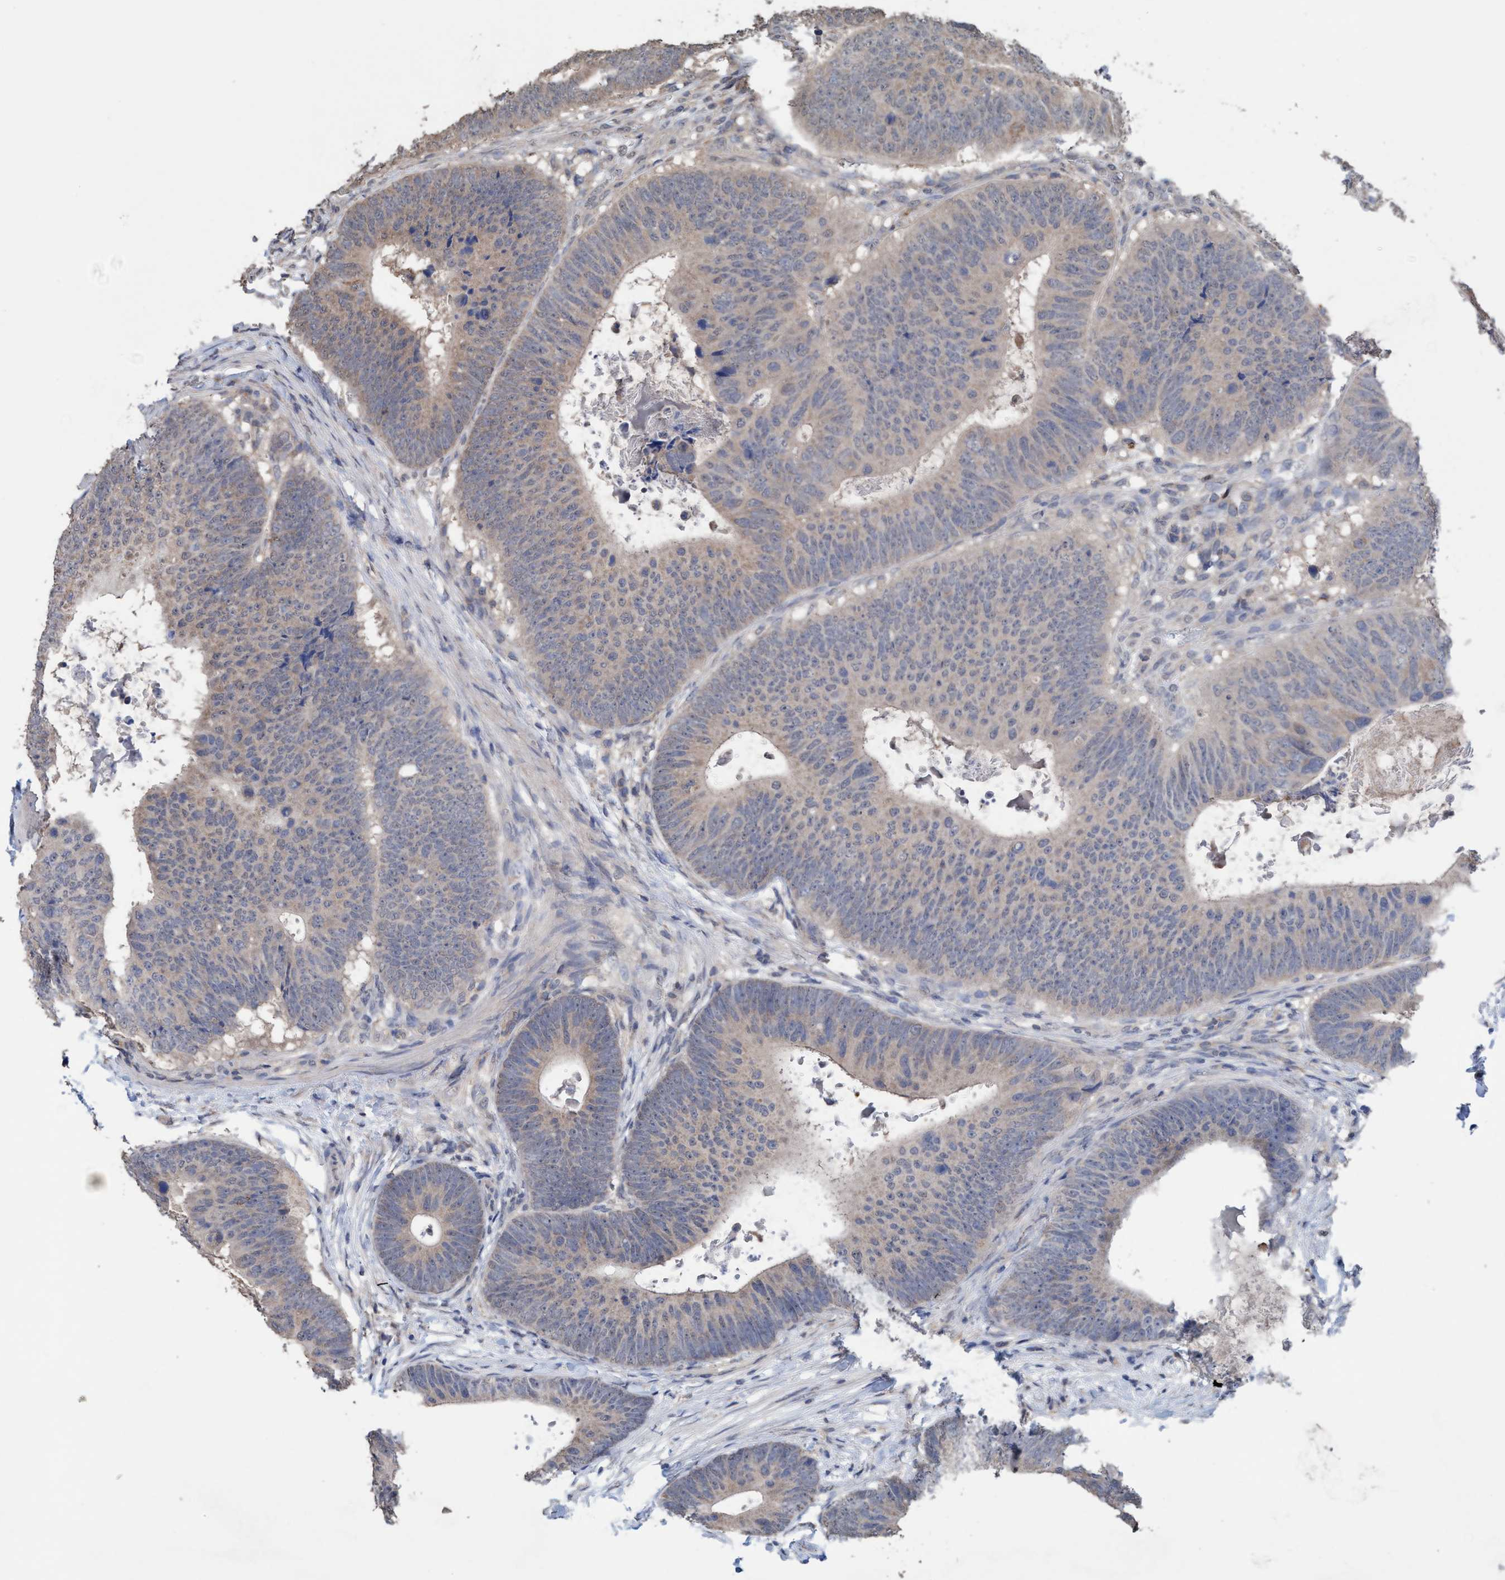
{"staining": {"intensity": "weak", "quantity": "<25%", "location": "cytoplasmic/membranous"}, "tissue": "colorectal cancer", "cell_type": "Tumor cells", "image_type": "cancer", "snomed": [{"axis": "morphology", "description": "Adenocarcinoma, NOS"}, {"axis": "topography", "description": "Colon"}], "caption": "DAB (3,3'-diaminobenzidine) immunohistochemical staining of human colorectal adenocarcinoma reveals no significant positivity in tumor cells.", "gene": "GLOD4", "patient": {"sex": "male", "age": 56}}